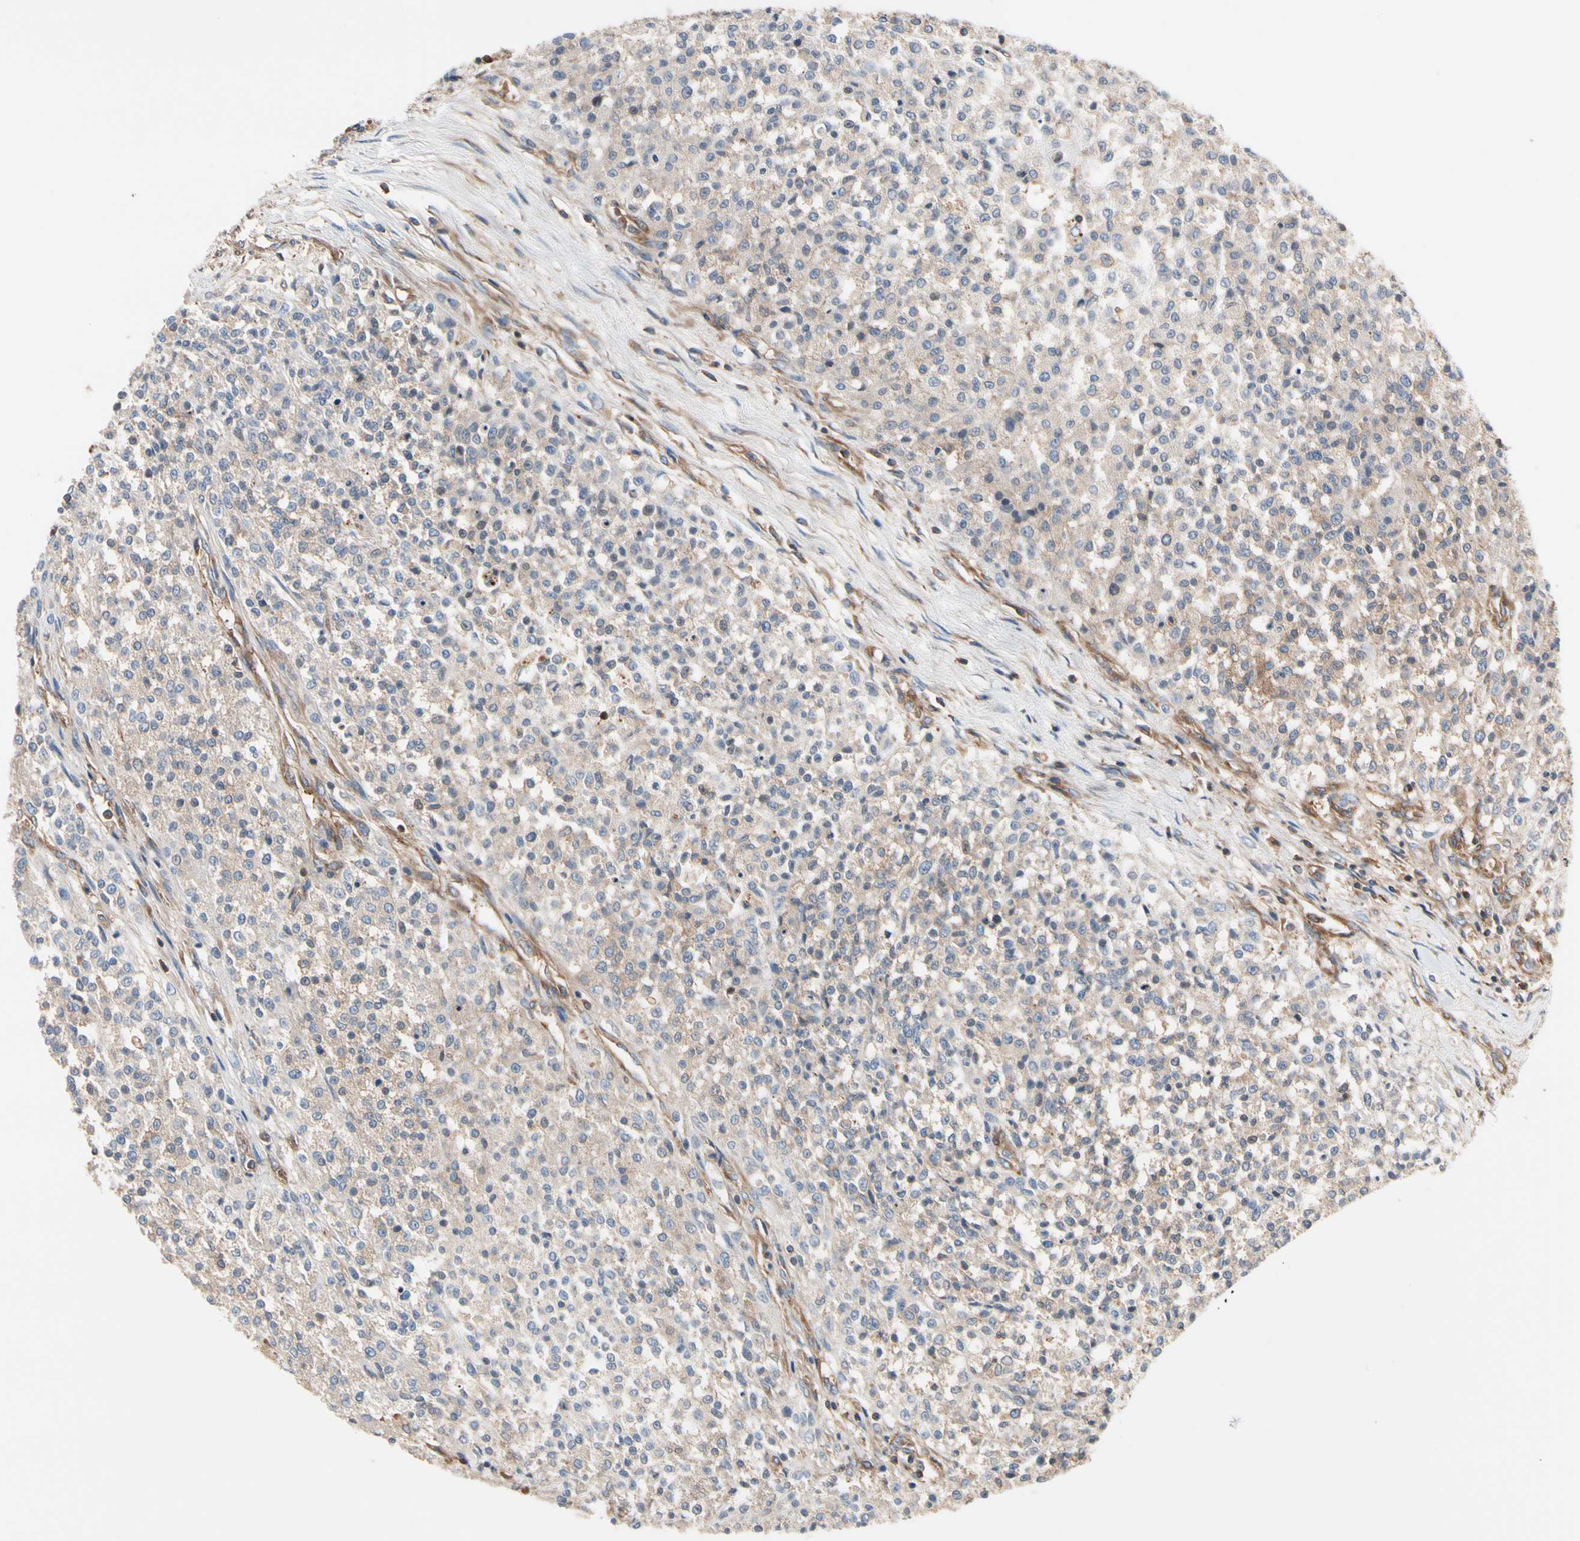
{"staining": {"intensity": "weak", "quantity": "25%-75%", "location": "cytoplasmic/membranous"}, "tissue": "testis cancer", "cell_type": "Tumor cells", "image_type": "cancer", "snomed": [{"axis": "morphology", "description": "Seminoma, NOS"}, {"axis": "topography", "description": "Testis"}], "caption": "About 25%-75% of tumor cells in testis cancer (seminoma) display weak cytoplasmic/membranous protein positivity as visualized by brown immunohistochemical staining.", "gene": "ROCK1", "patient": {"sex": "male", "age": 59}}